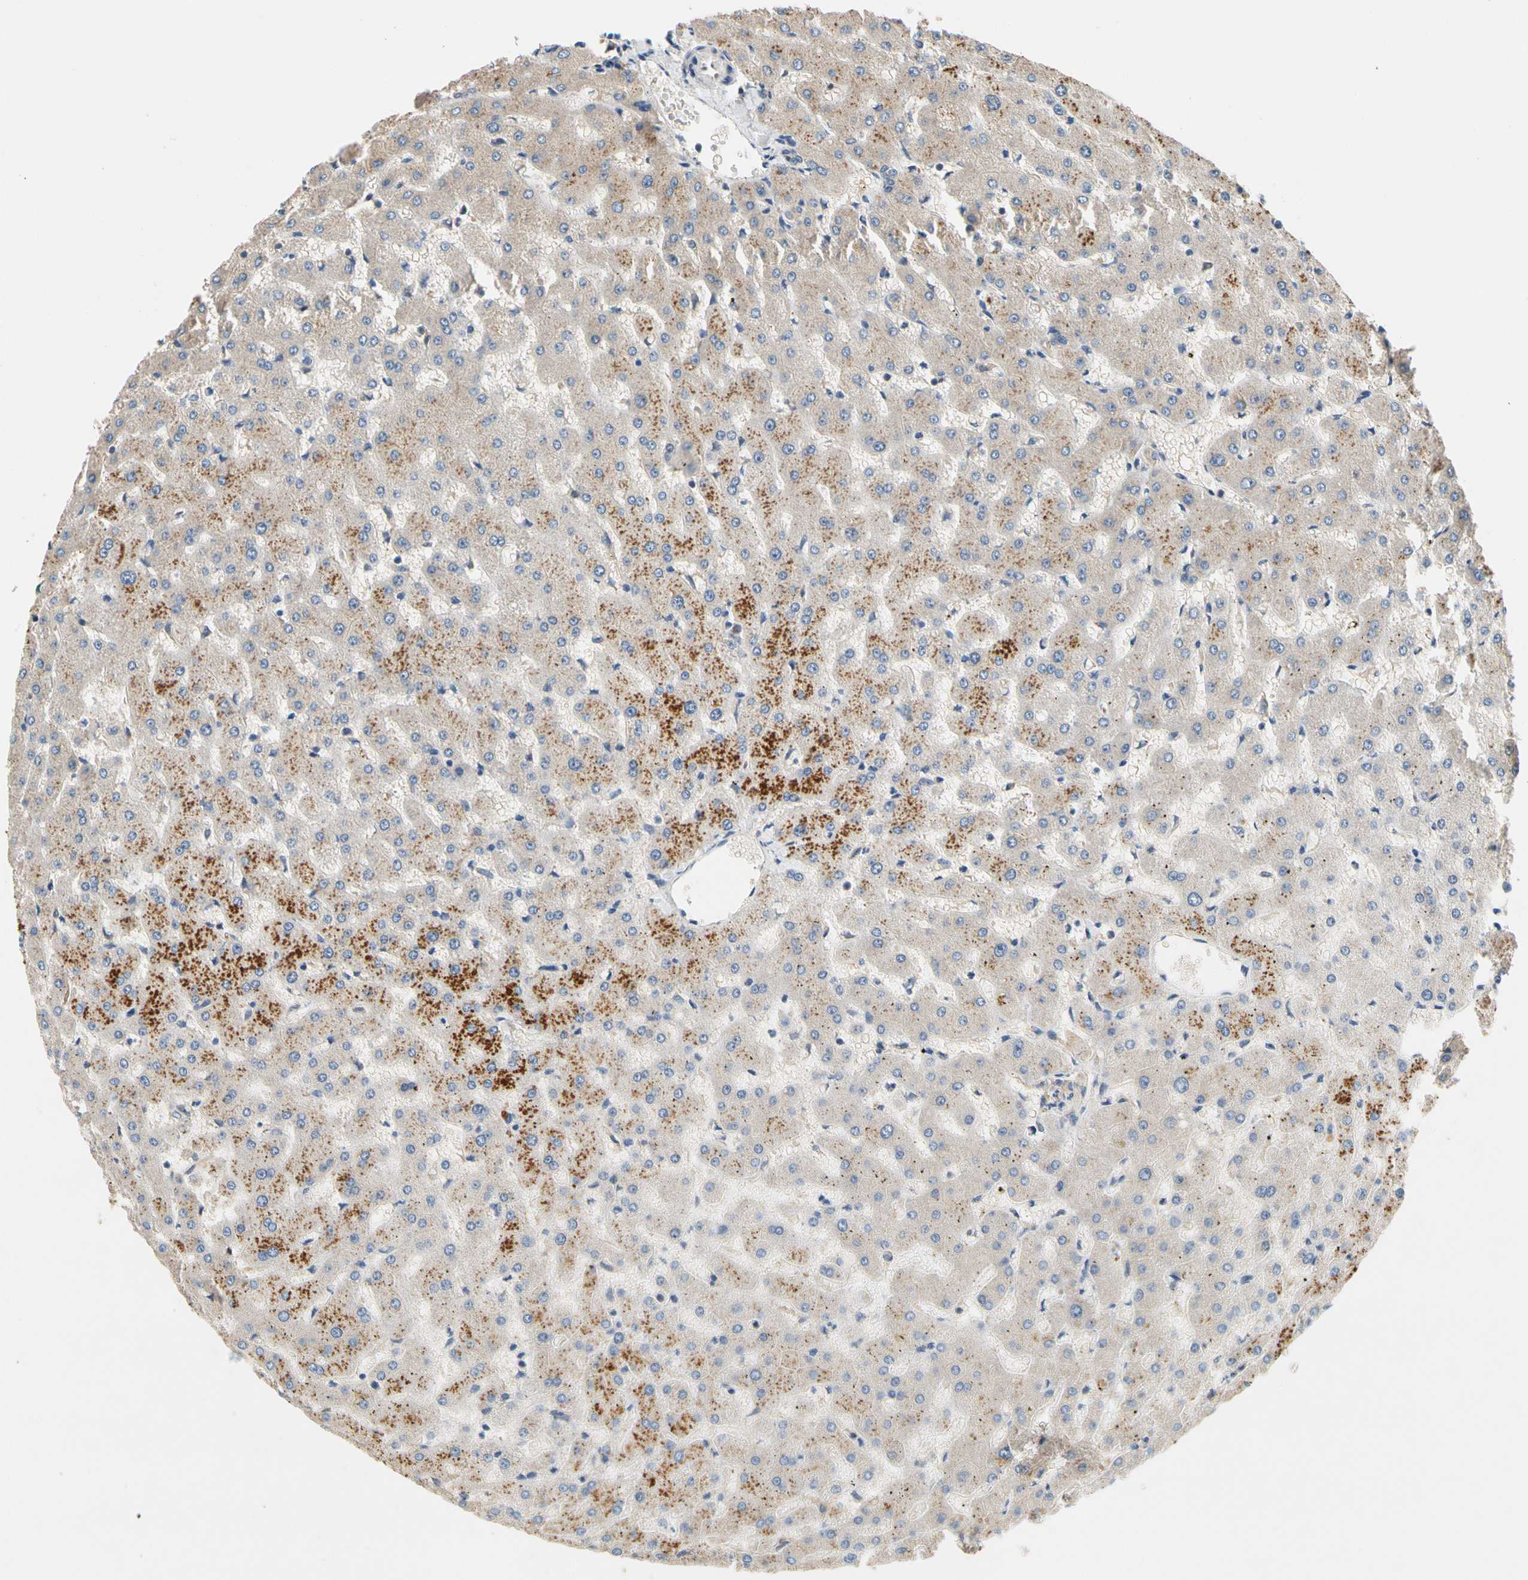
{"staining": {"intensity": "weak", "quantity": "<25%", "location": "cytoplasmic/membranous"}, "tissue": "liver", "cell_type": "Cholangiocytes", "image_type": "normal", "snomed": [{"axis": "morphology", "description": "Normal tissue, NOS"}, {"axis": "topography", "description": "Liver"}], "caption": "Immunohistochemistry histopathology image of normal liver: human liver stained with DAB exhibits no significant protein expression in cholangiocytes.", "gene": "USP12", "patient": {"sex": "female", "age": 63}}